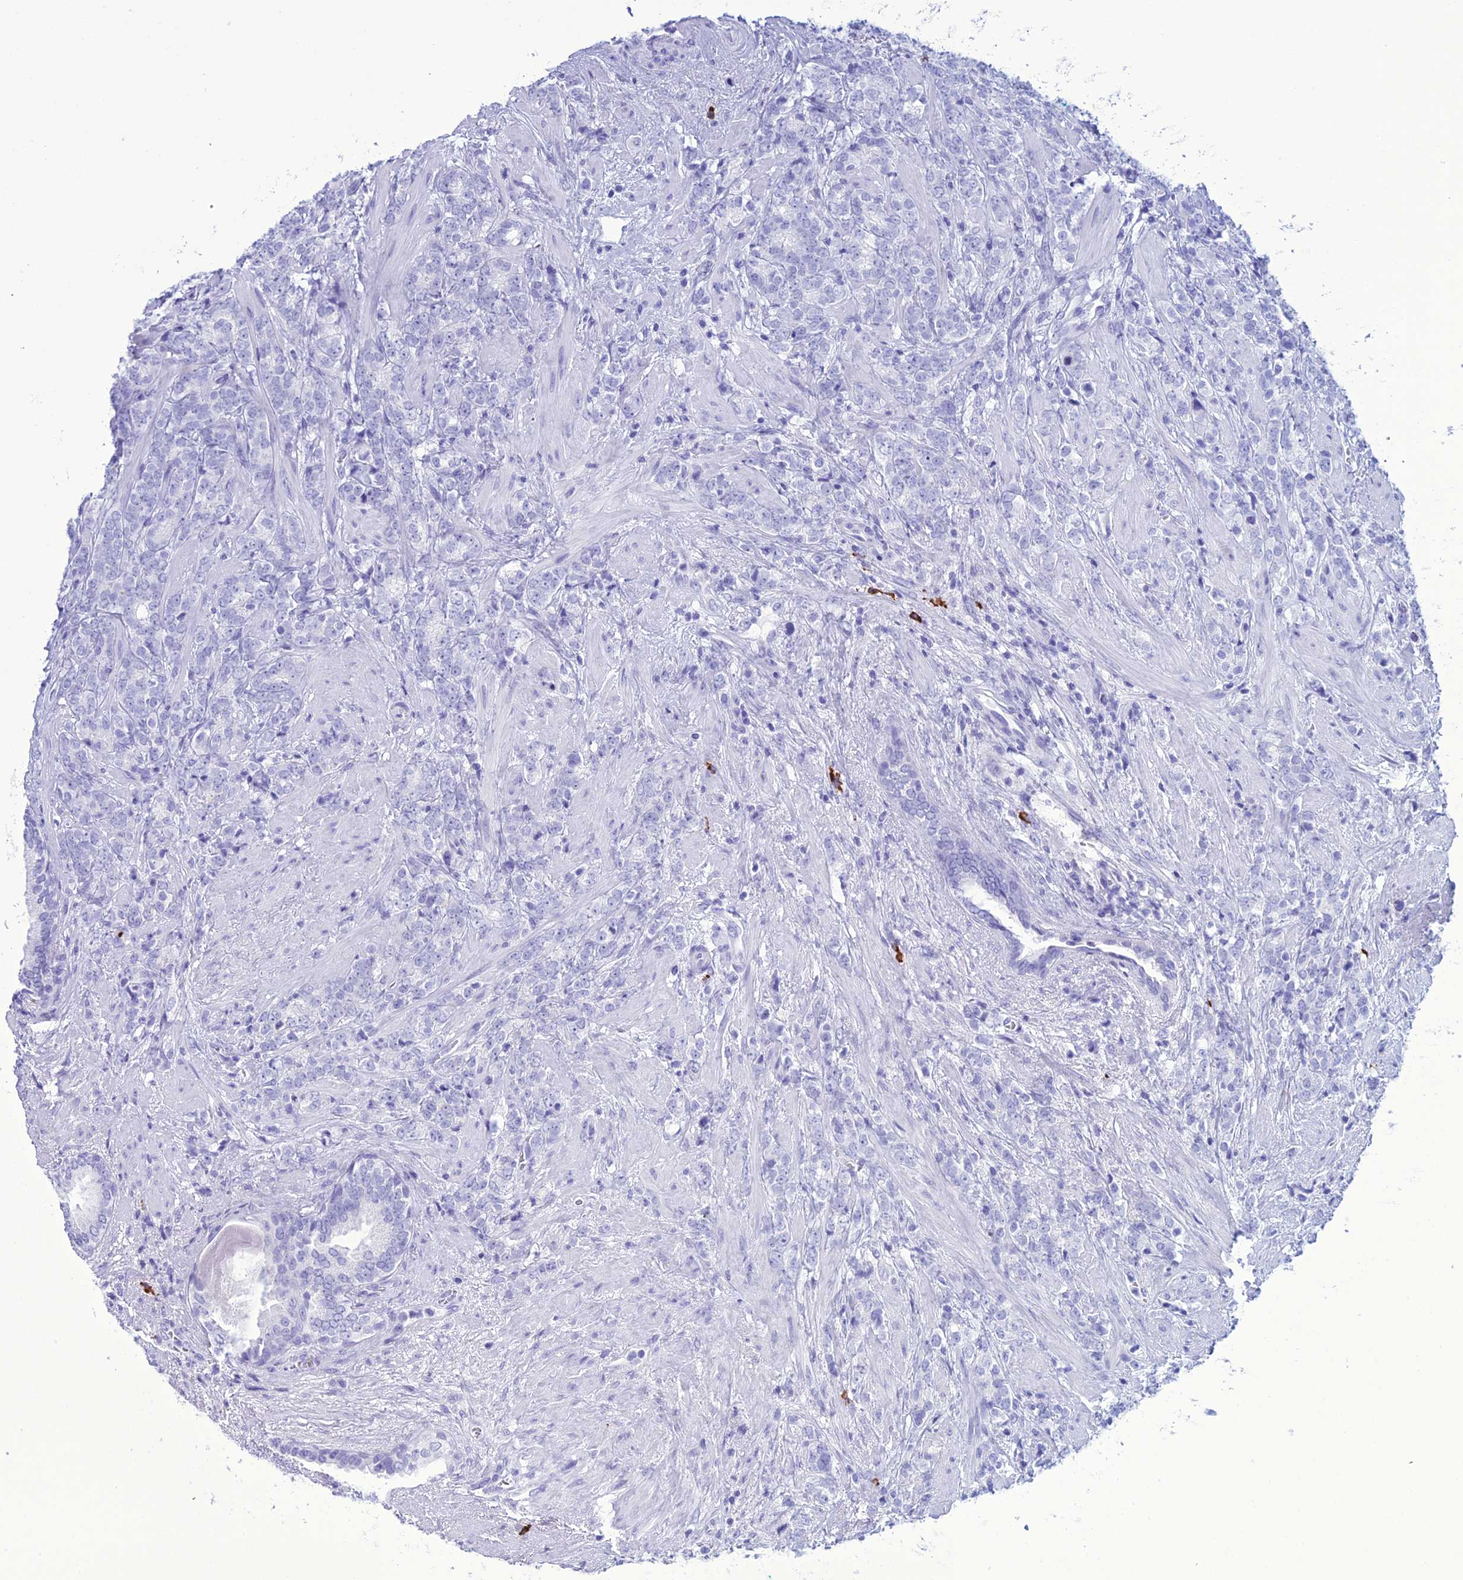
{"staining": {"intensity": "negative", "quantity": "none", "location": "none"}, "tissue": "prostate cancer", "cell_type": "Tumor cells", "image_type": "cancer", "snomed": [{"axis": "morphology", "description": "Adenocarcinoma, High grade"}, {"axis": "topography", "description": "Prostate"}], "caption": "High-grade adenocarcinoma (prostate) was stained to show a protein in brown. There is no significant expression in tumor cells. (Stains: DAB (3,3'-diaminobenzidine) IHC with hematoxylin counter stain, Microscopy: brightfield microscopy at high magnification).", "gene": "MZB1", "patient": {"sex": "male", "age": 64}}